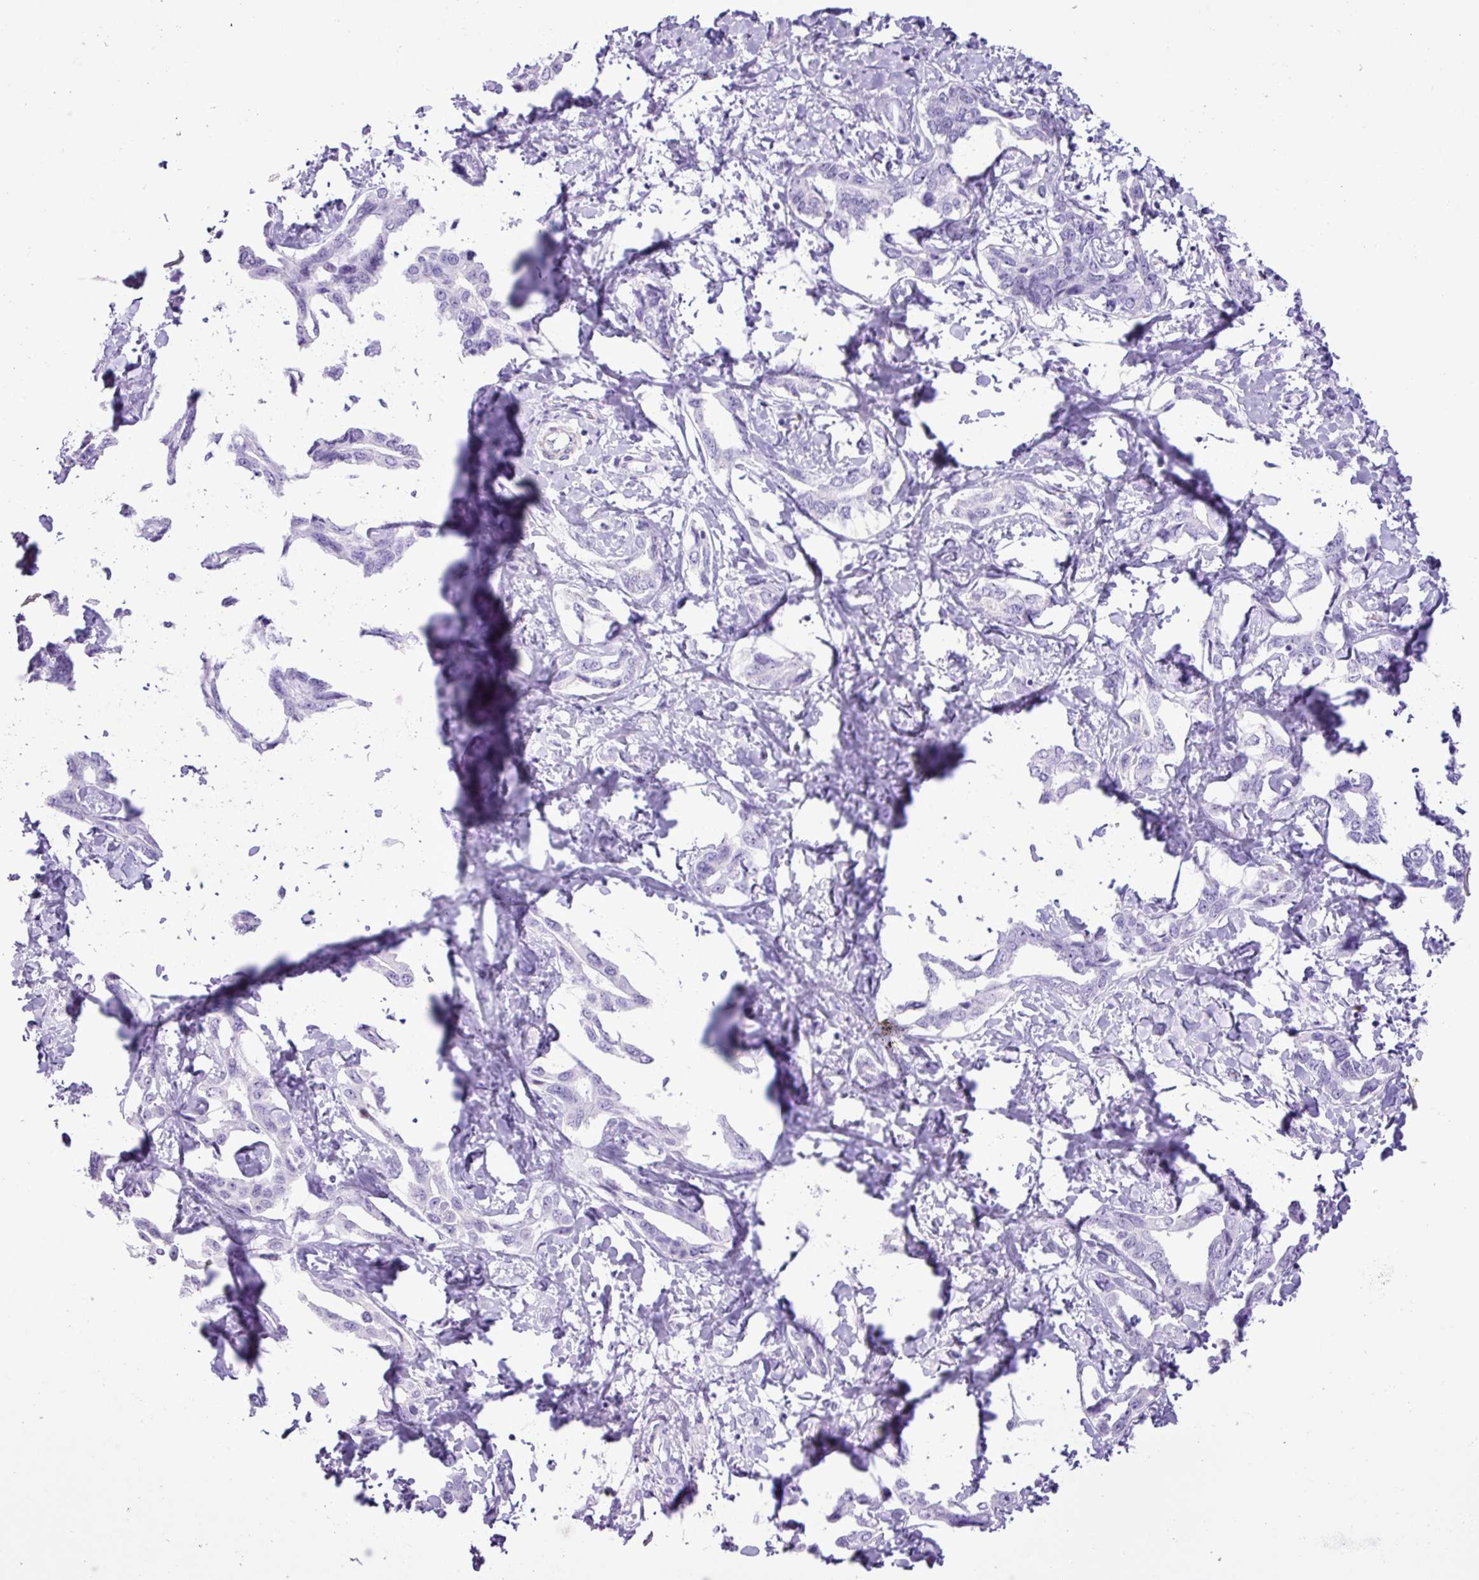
{"staining": {"intensity": "negative", "quantity": "none", "location": "none"}, "tissue": "liver cancer", "cell_type": "Tumor cells", "image_type": "cancer", "snomed": [{"axis": "morphology", "description": "Cholangiocarcinoma"}, {"axis": "topography", "description": "Liver"}], "caption": "Human liver cancer stained for a protein using IHC demonstrates no expression in tumor cells.", "gene": "ZSCAN5A", "patient": {"sex": "male", "age": 59}}